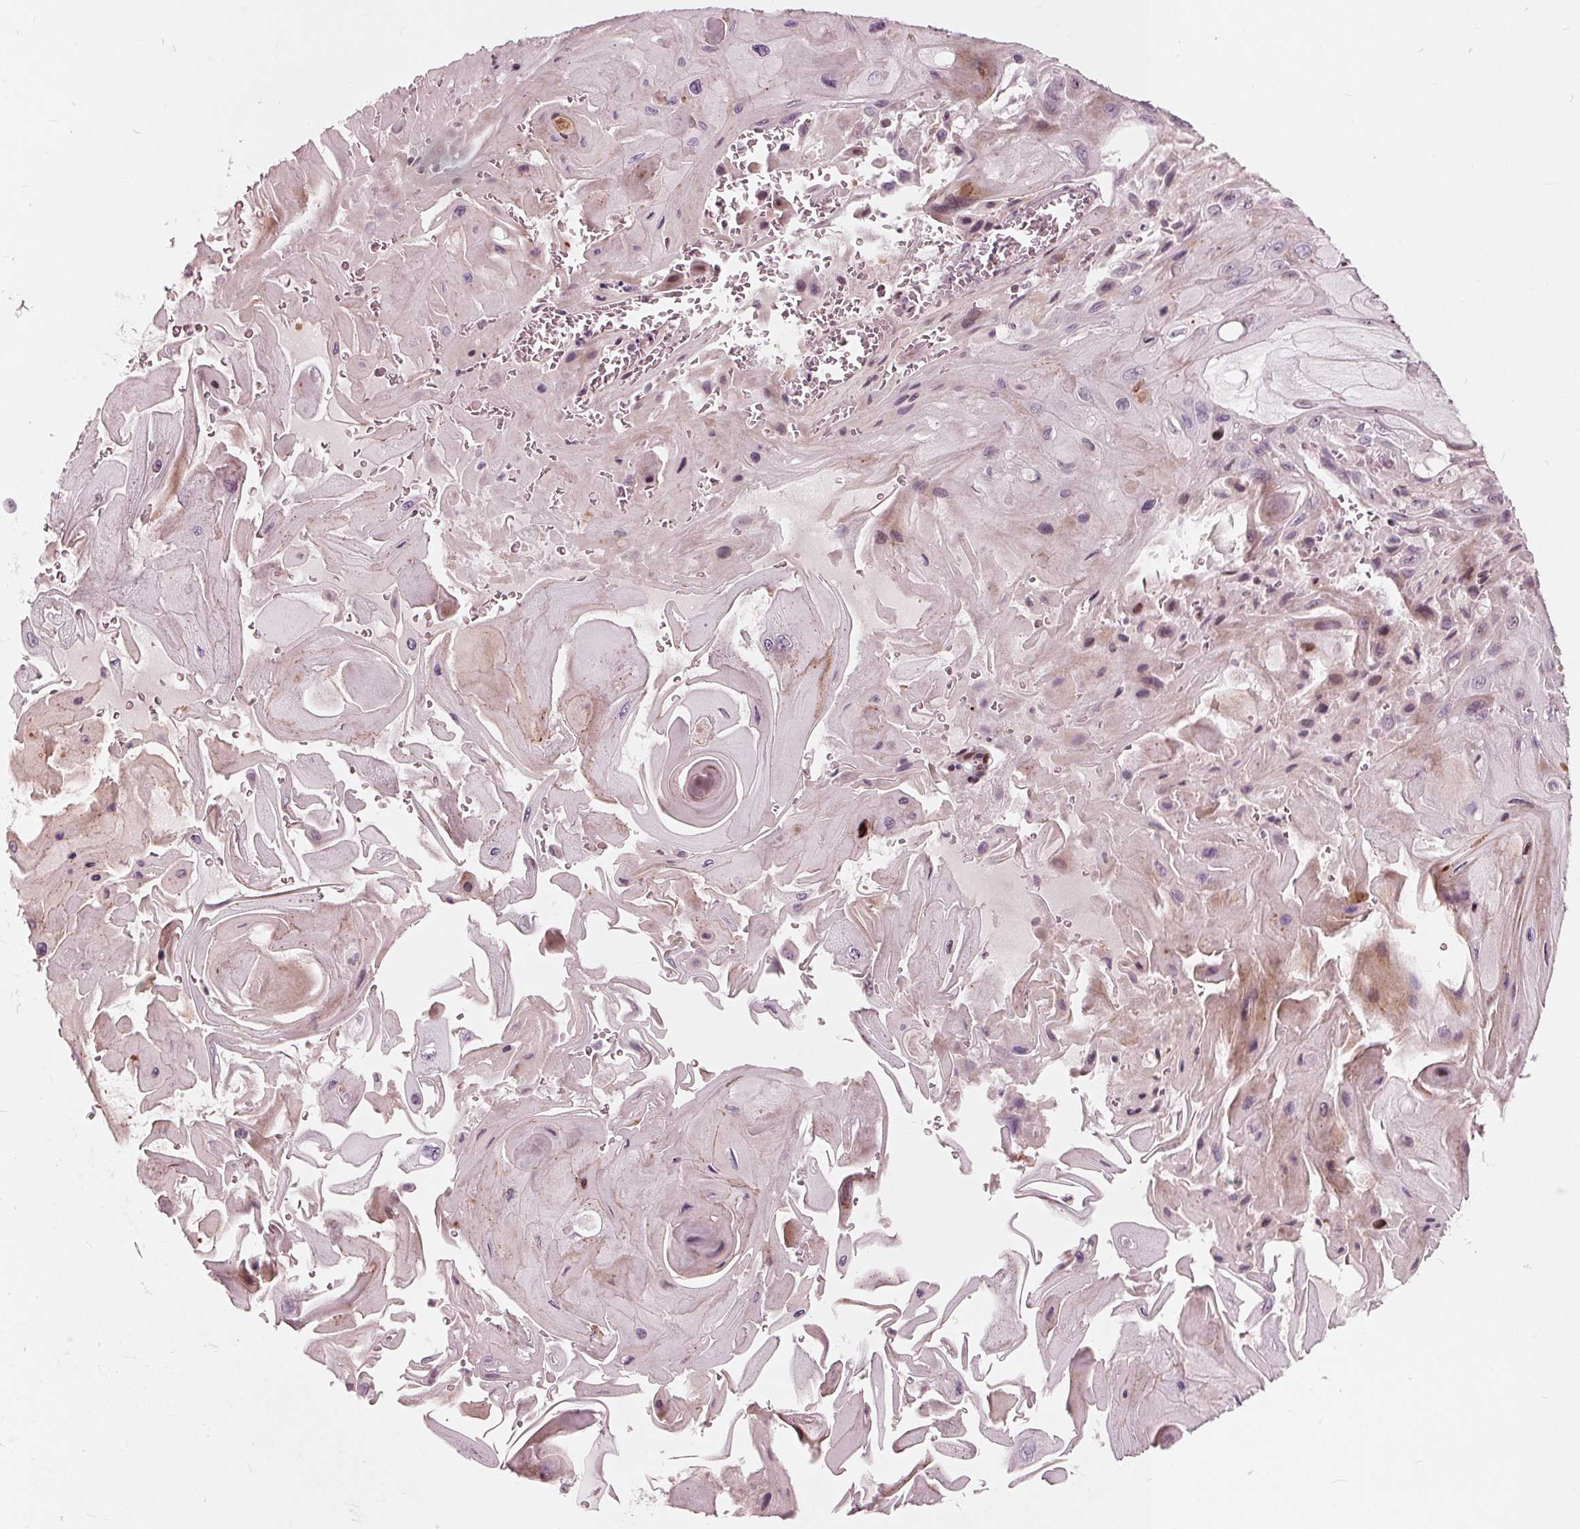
{"staining": {"intensity": "negative", "quantity": "none", "location": "none"}, "tissue": "skin cancer", "cell_type": "Tumor cells", "image_type": "cancer", "snomed": [{"axis": "morphology", "description": "Squamous cell carcinoma, NOS"}, {"axis": "topography", "description": "Skin"}], "caption": "This is an immunohistochemistry photomicrograph of skin cancer. There is no positivity in tumor cells.", "gene": "NUP210", "patient": {"sex": "female", "age": 94}}